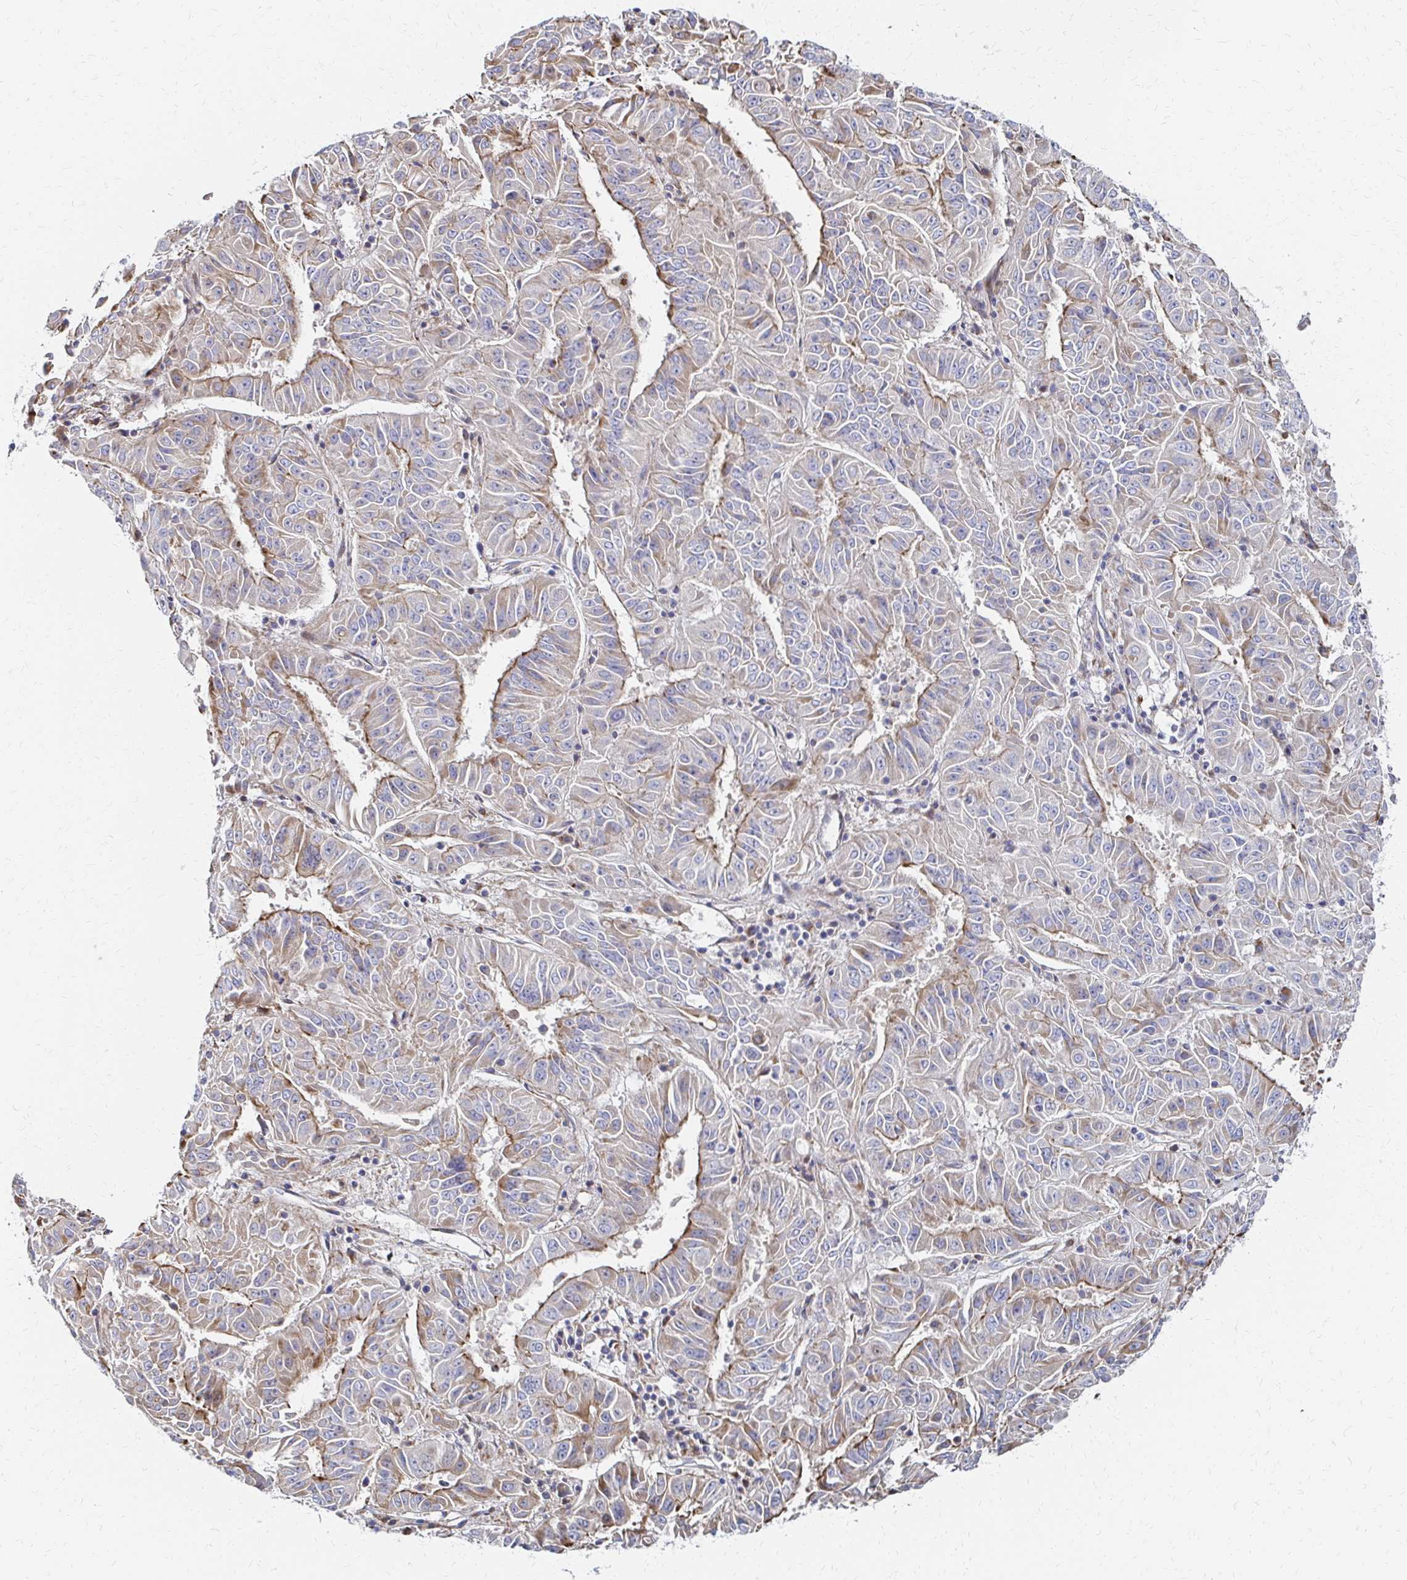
{"staining": {"intensity": "weak", "quantity": "25%-75%", "location": "cytoplasmic/membranous"}, "tissue": "pancreatic cancer", "cell_type": "Tumor cells", "image_type": "cancer", "snomed": [{"axis": "morphology", "description": "Adenocarcinoma, NOS"}, {"axis": "topography", "description": "Pancreas"}], "caption": "A brown stain labels weak cytoplasmic/membranous expression of a protein in human pancreatic cancer tumor cells.", "gene": "MAN1A1", "patient": {"sex": "male", "age": 63}}